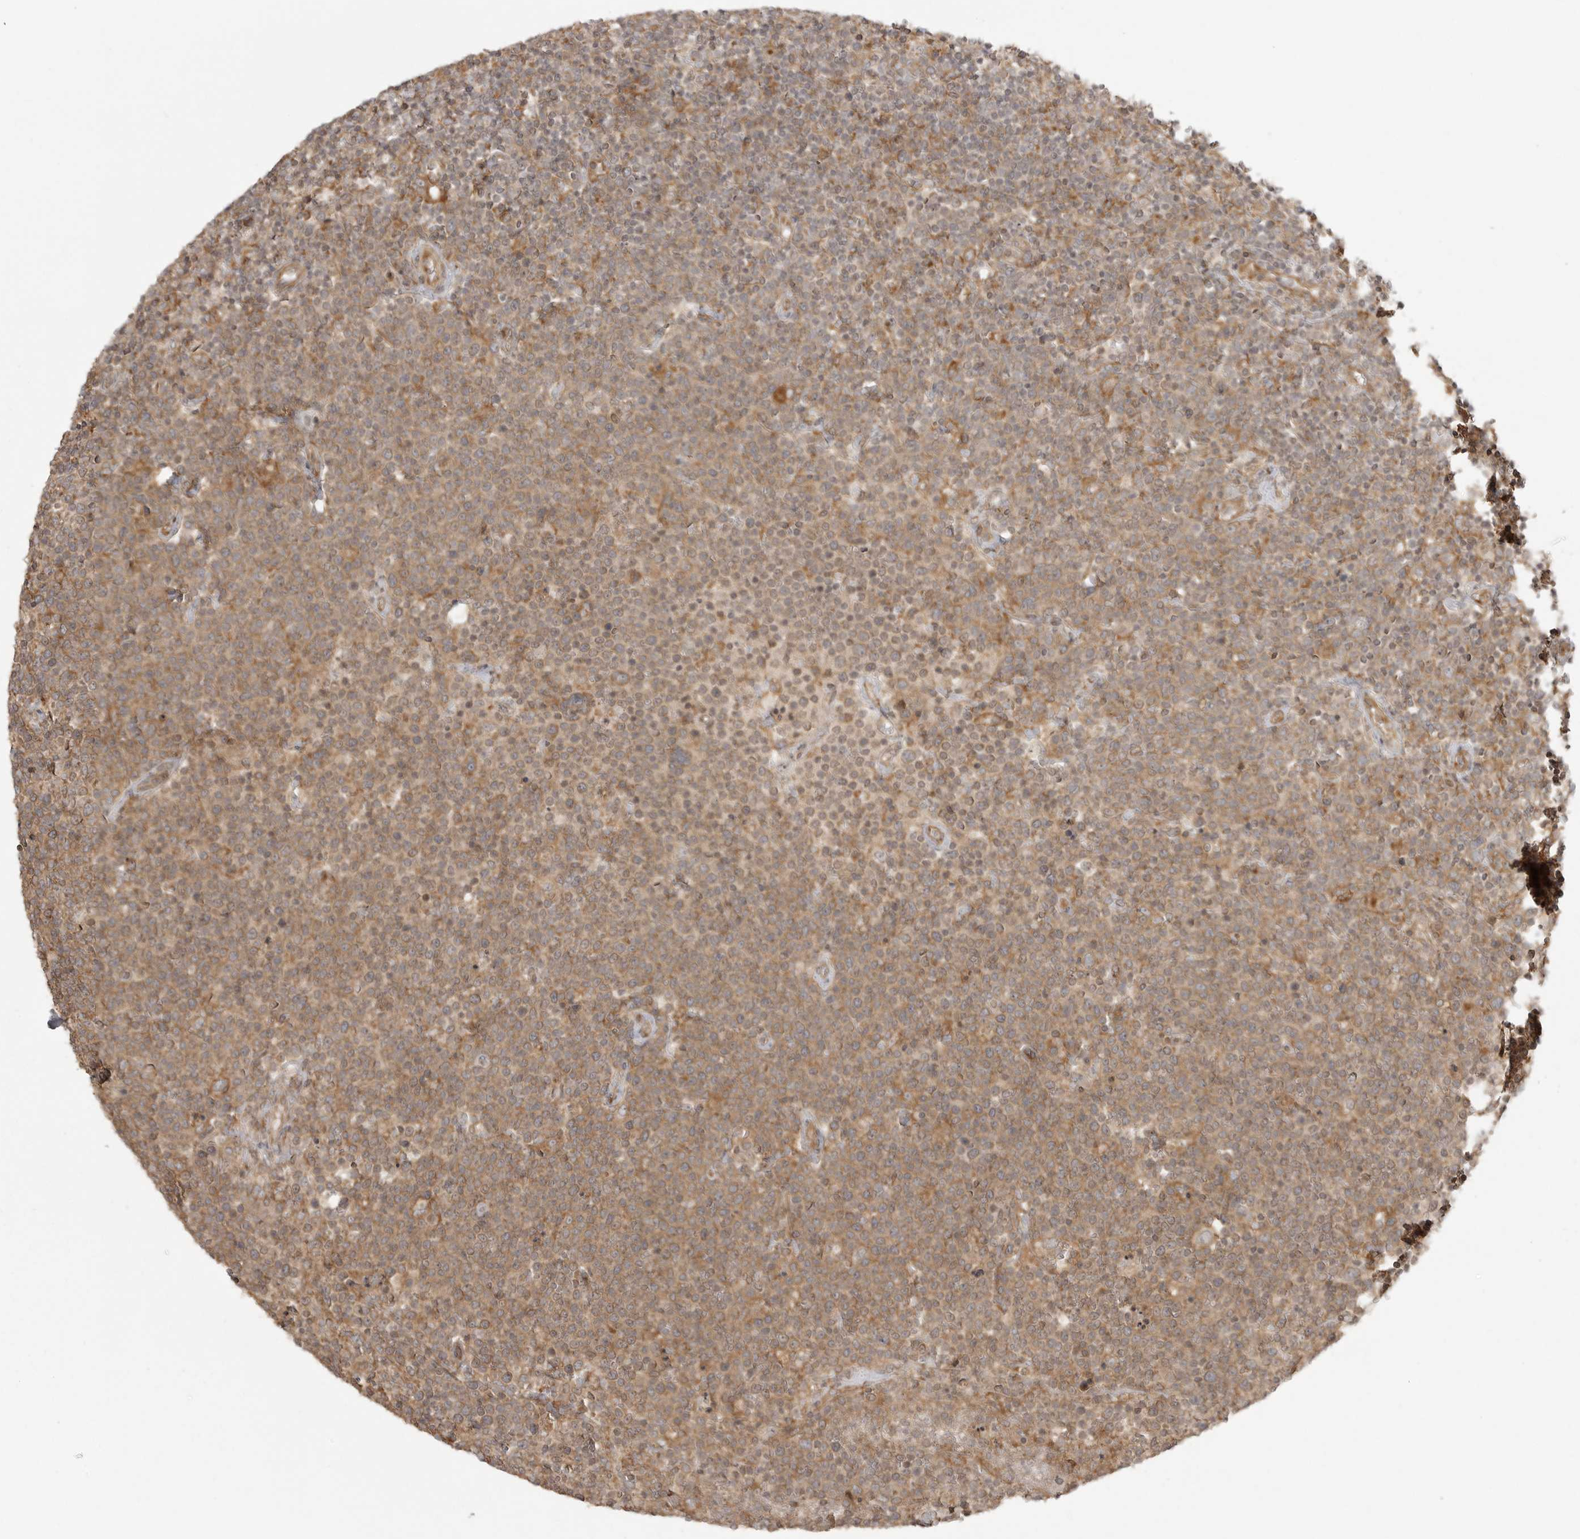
{"staining": {"intensity": "moderate", "quantity": ">75%", "location": "cytoplasmic/membranous"}, "tissue": "lymphoma", "cell_type": "Tumor cells", "image_type": "cancer", "snomed": [{"axis": "morphology", "description": "Malignant lymphoma, non-Hodgkin's type, High grade"}, {"axis": "topography", "description": "Lymph node"}], "caption": "An image showing moderate cytoplasmic/membranous staining in about >75% of tumor cells in lymphoma, as visualized by brown immunohistochemical staining.", "gene": "FAT3", "patient": {"sex": "male", "age": 61}}